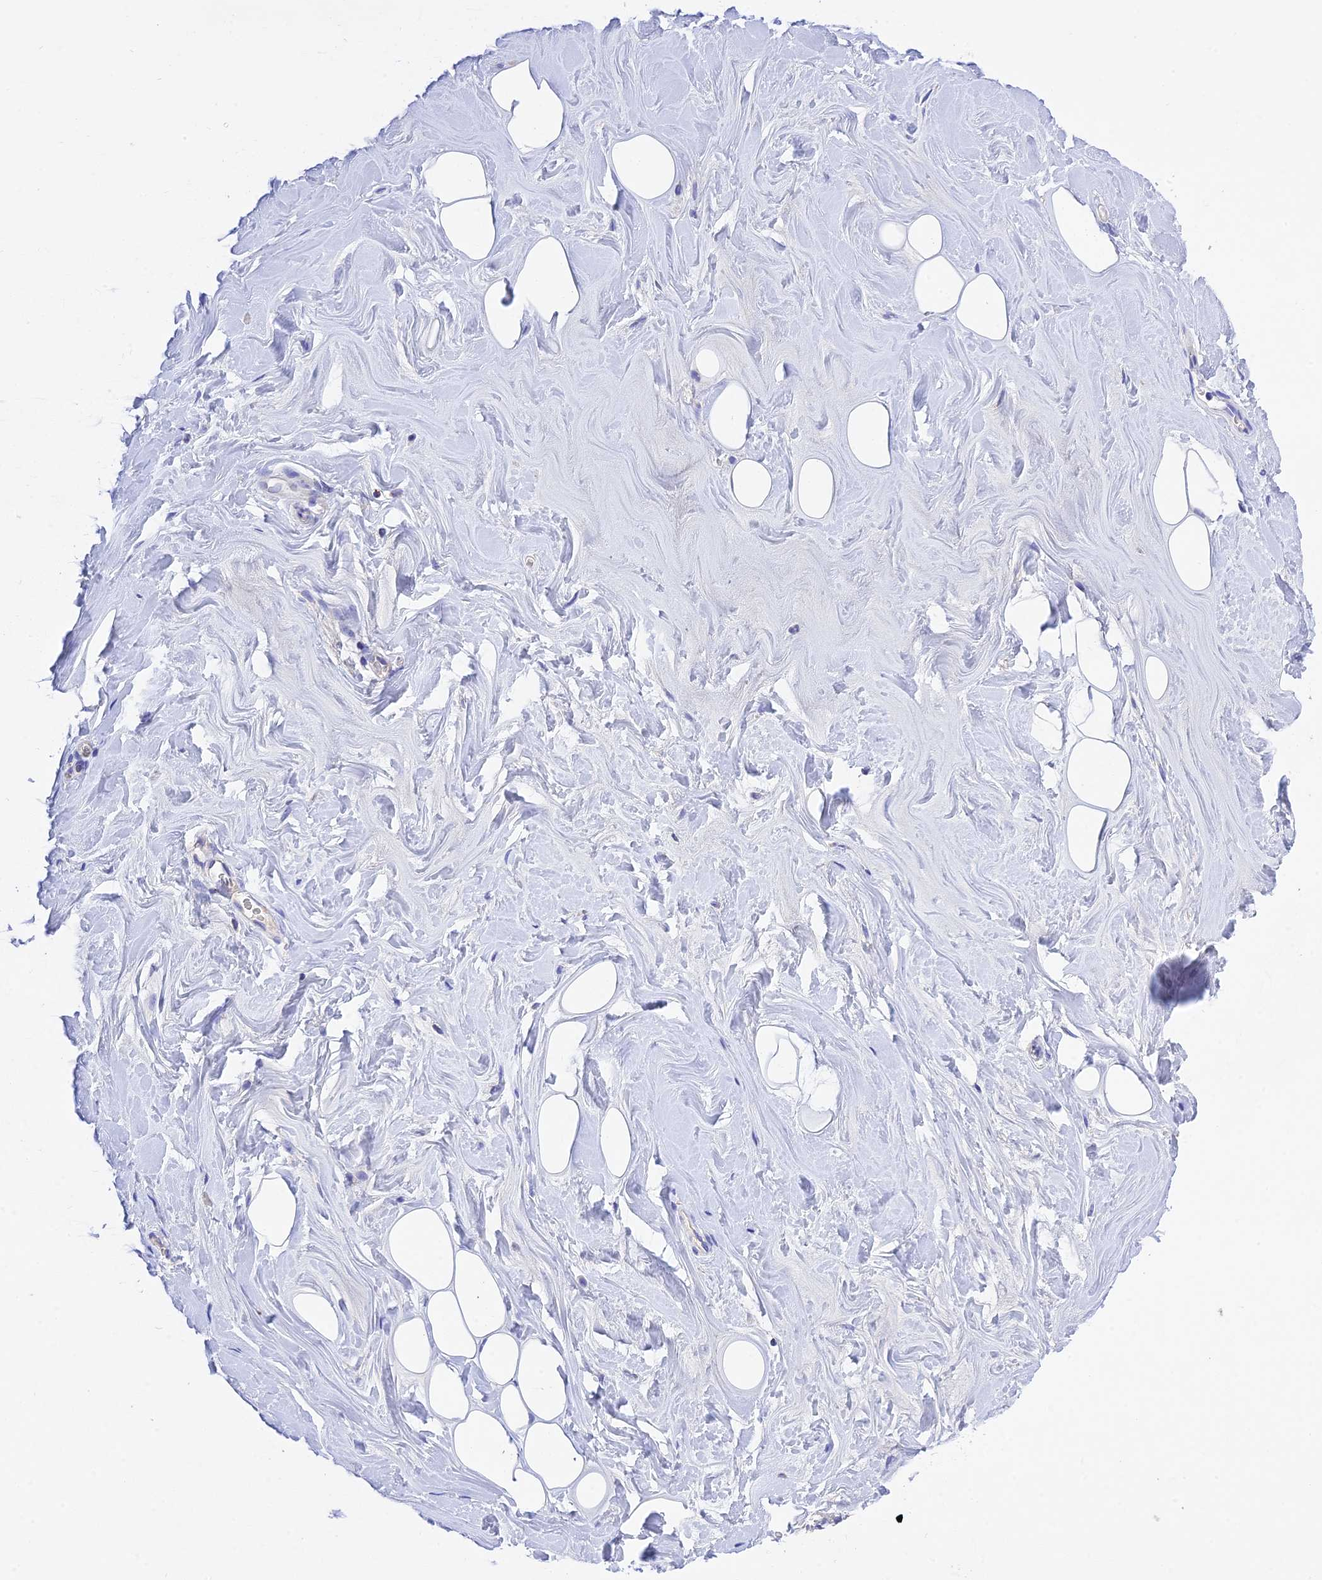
{"staining": {"intensity": "negative", "quantity": "none", "location": "none"}, "tissue": "adipose tissue", "cell_type": "Adipocytes", "image_type": "normal", "snomed": [{"axis": "morphology", "description": "Normal tissue, NOS"}, {"axis": "topography", "description": "Breast"}], "caption": "High magnification brightfield microscopy of benign adipose tissue stained with DAB (brown) and counterstained with hematoxylin (blue): adipocytes show no significant positivity. (Stains: DAB immunohistochemistry (IHC) with hematoxylin counter stain, Microscopy: brightfield microscopy at high magnification).", "gene": "MS4A5", "patient": {"sex": "female", "age": 26}}